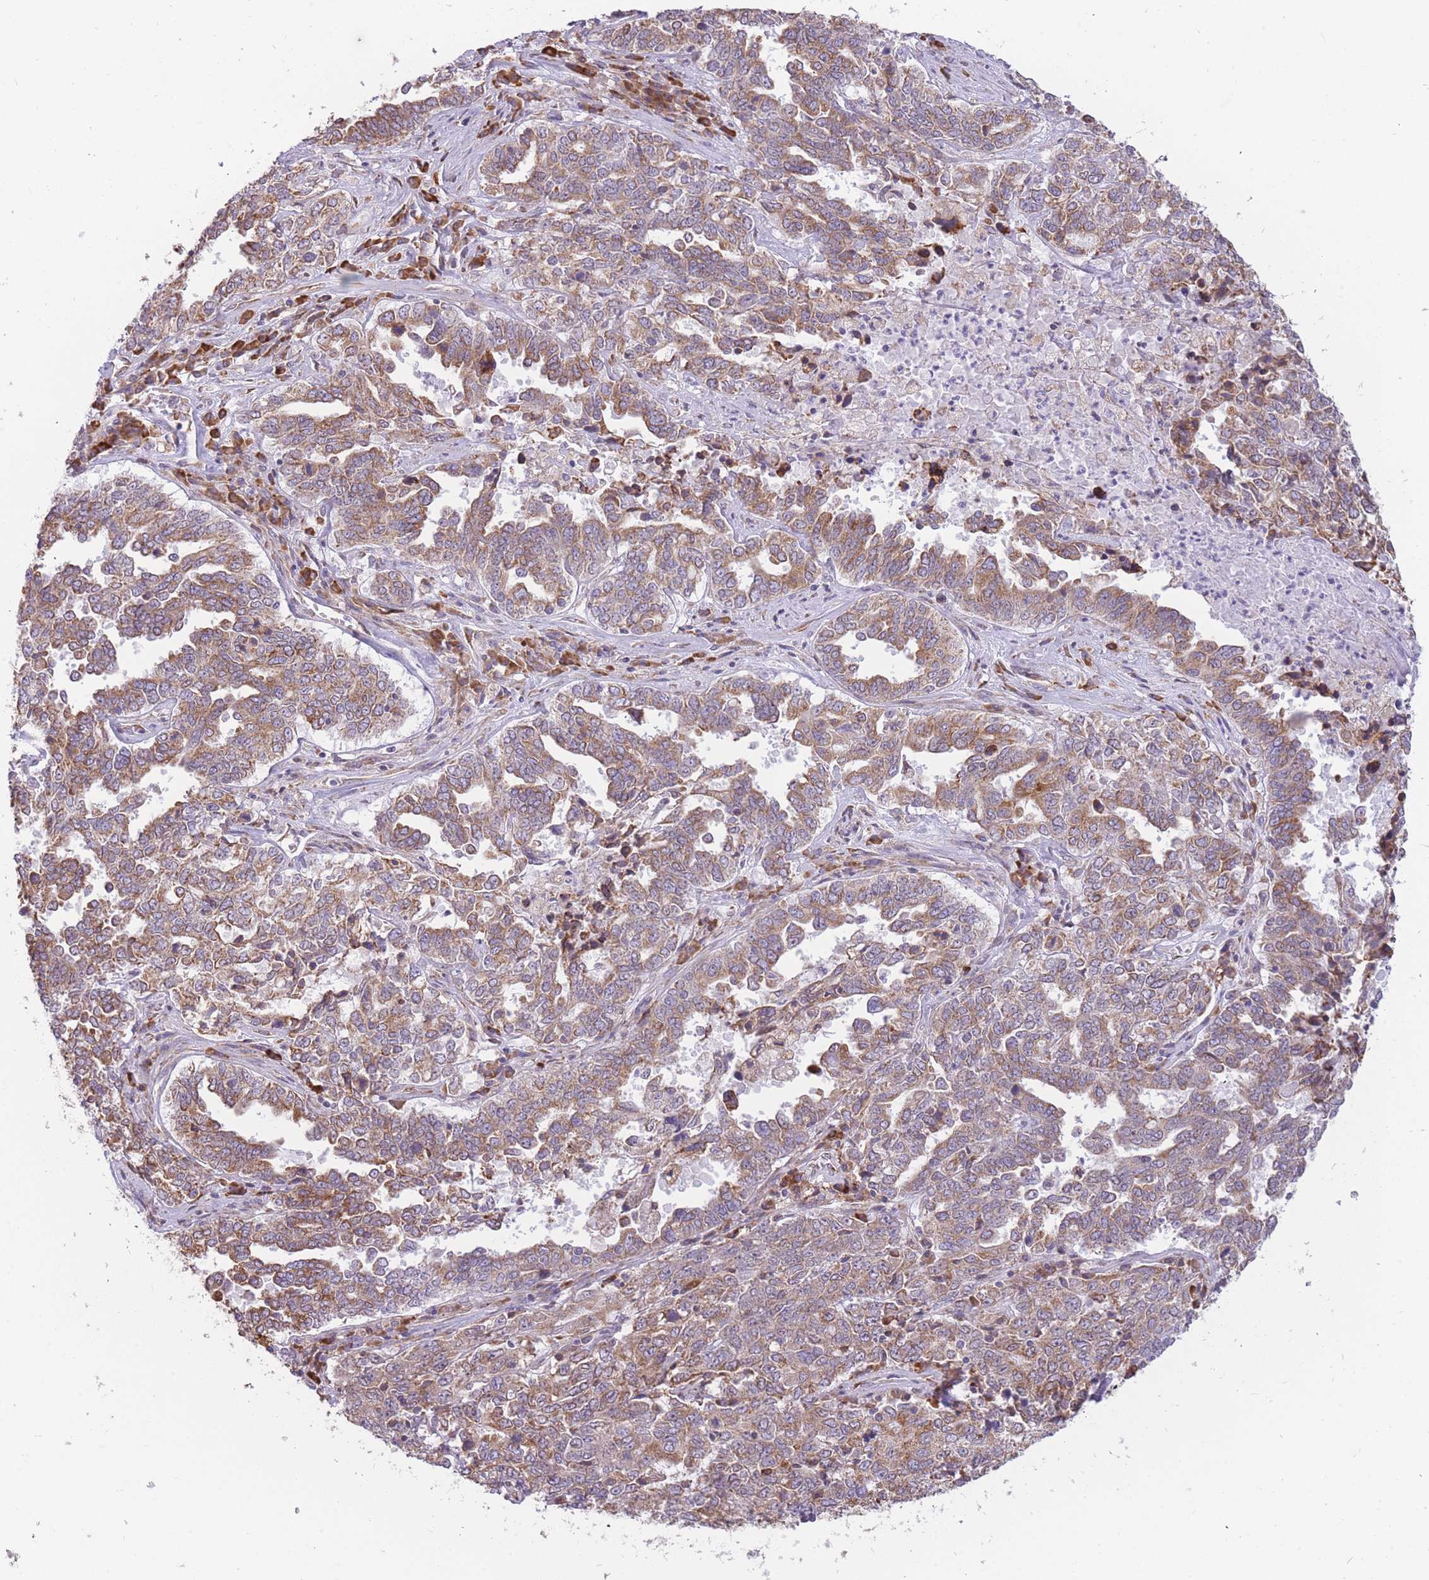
{"staining": {"intensity": "moderate", "quantity": ">75%", "location": "cytoplasmic/membranous"}, "tissue": "ovarian cancer", "cell_type": "Tumor cells", "image_type": "cancer", "snomed": [{"axis": "morphology", "description": "Carcinoma, endometroid"}, {"axis": "topography", "description": "Ovary"}], "caption": "Protein expression by IHC shows moderate cytoplasmic/membranous expression in approximately >75% of tumor cells in endometroid carcinoma (ovarian).", "gene": "TRAPPC5", "patient": {"sex": "female", "age": 62}}